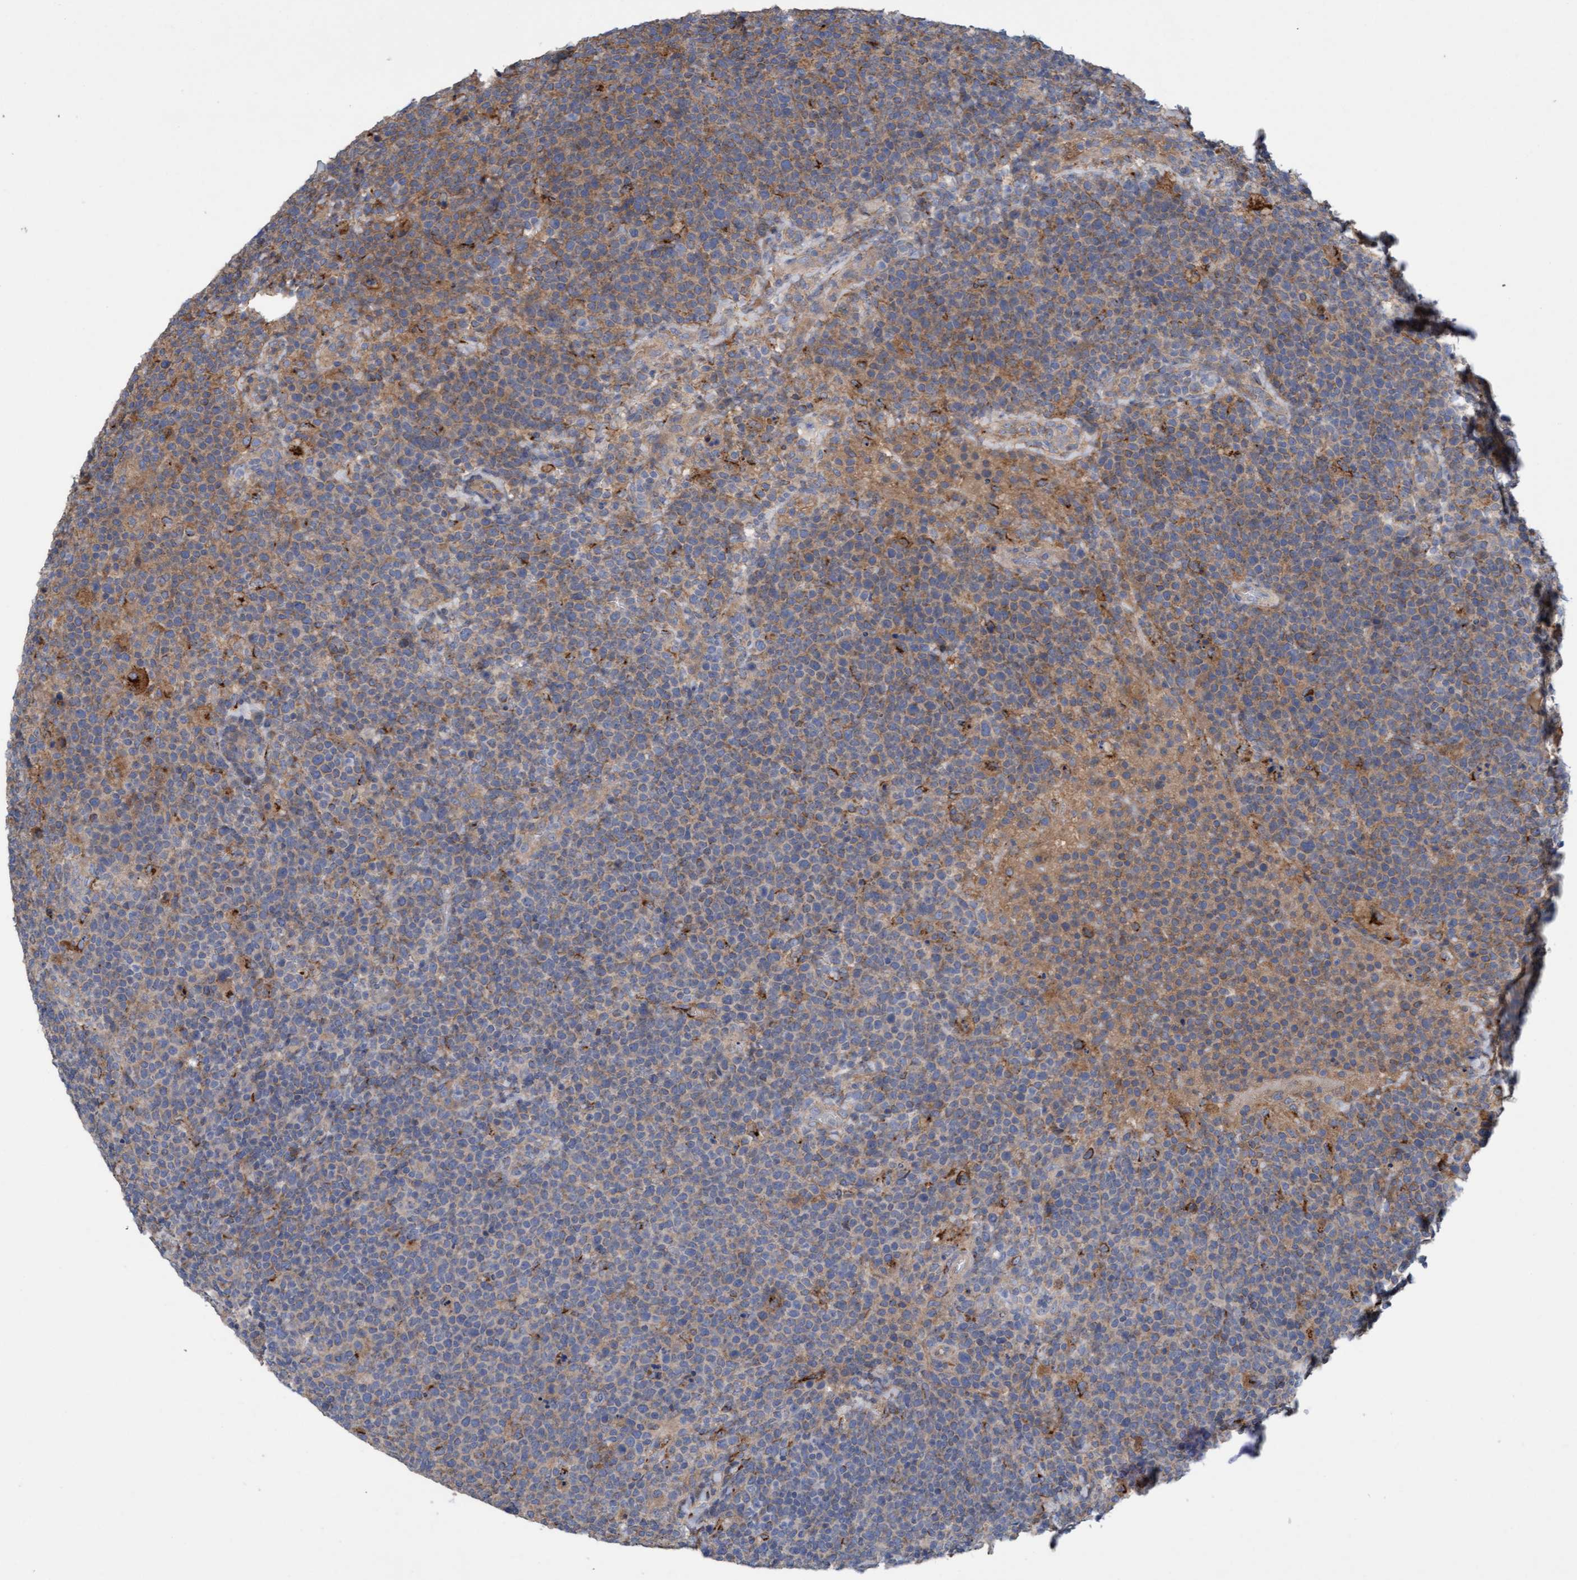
{"staining": {"intensity": "weak", "quantity": "25%-75%", "location": "cytoplasmic/membranous"}, "tissue": "lymphoma", "cell_type": "Tumor cells", "image_type": "cancer", "snomed": [{"axis": "morphology", "description": "Malignant lymphoma, non-Hodgkin's type, High grade"}, {"axis": "topography", "description": "Lymph node"}], "caption": "A photomicrograph of lymphoma stained for a protein displays weak cytoplasmic/membranous brown staining in tumor cells.", "gene": "DDHD2", "patient": {"sex": "male", "age": 61}}